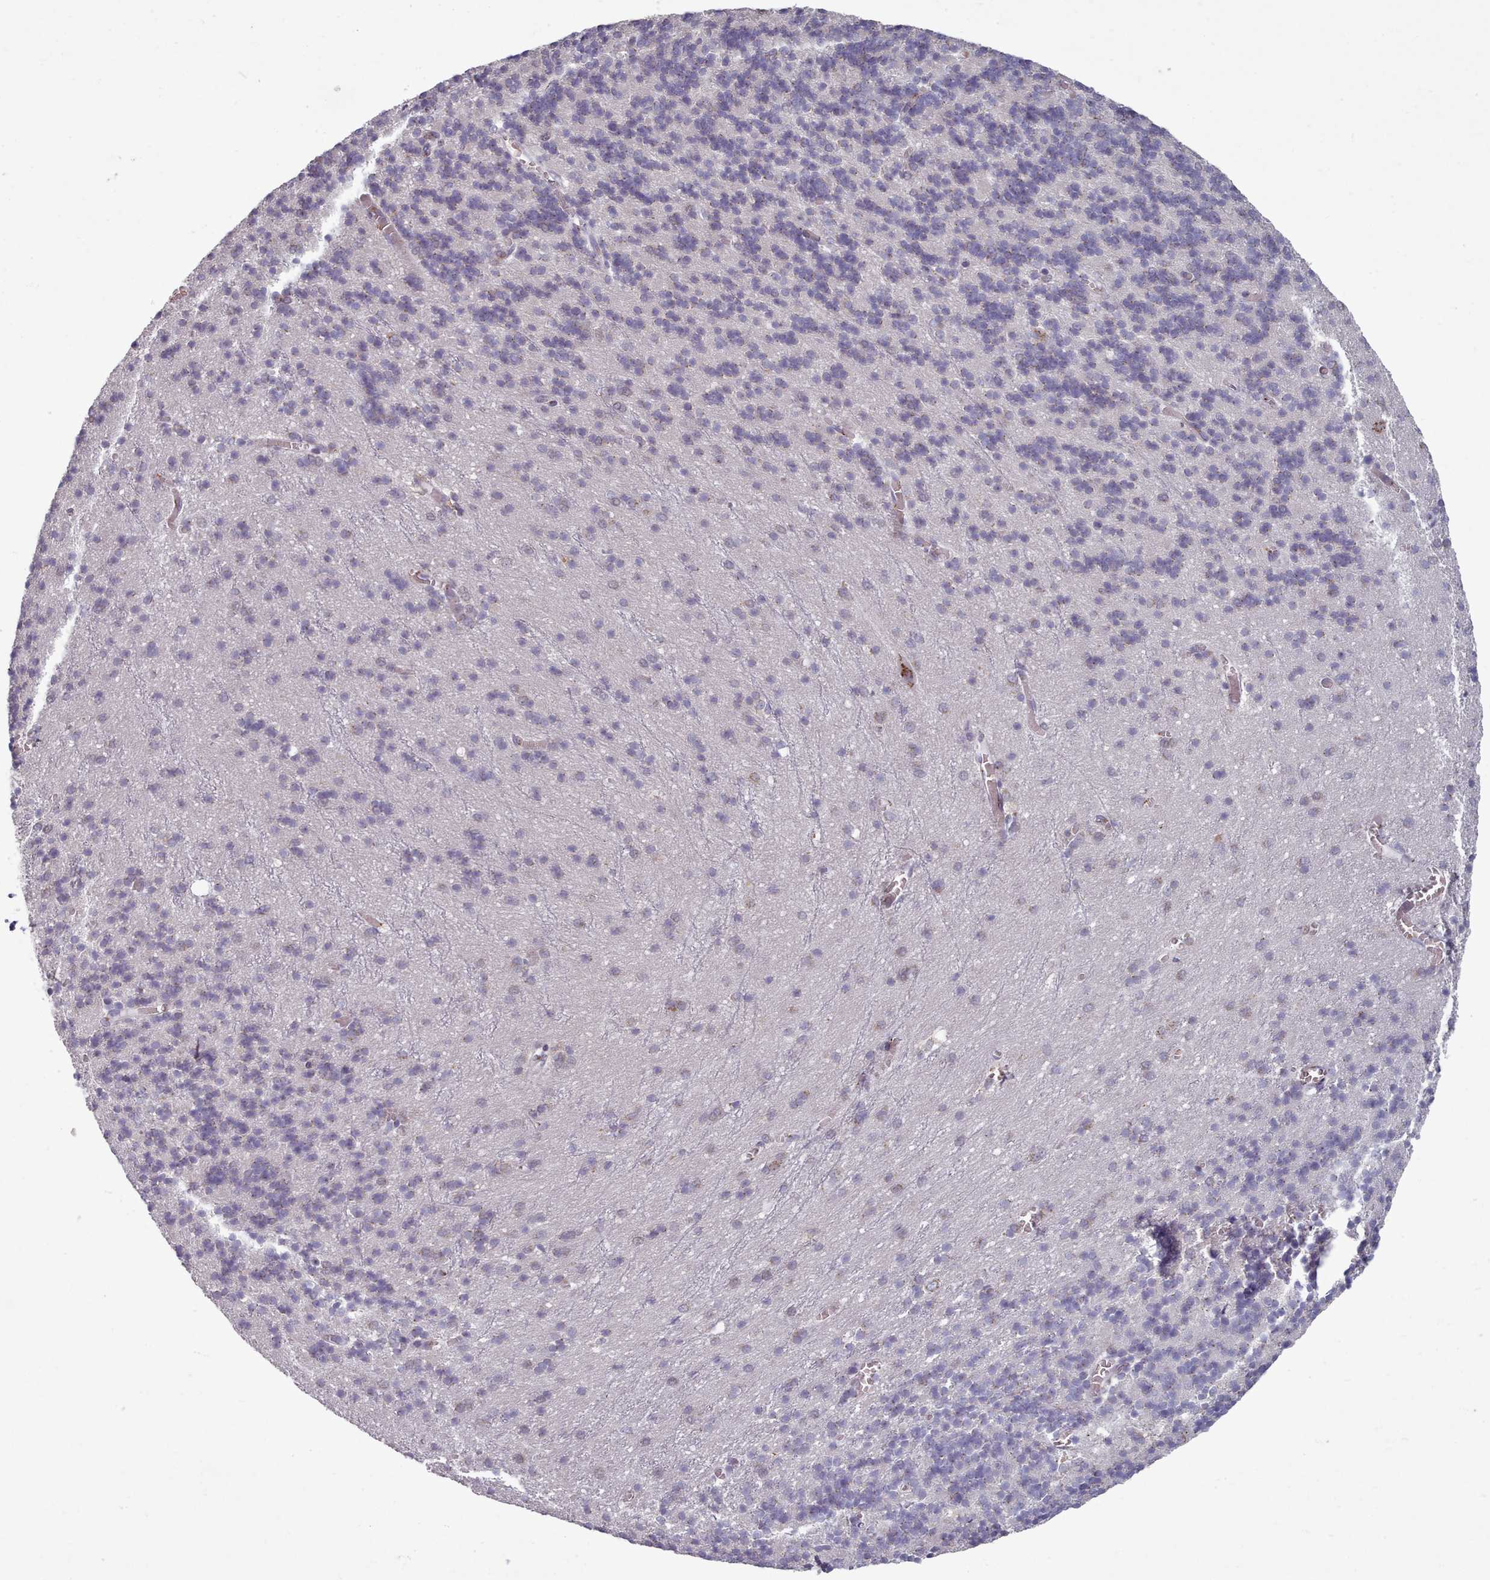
{"staining": {"intensity": "negative", "quantity": "none", "location": "none"}, "tissue": "cerebellum", "cell_type": "Cells in granular layer", "image_type": "normal", "snomed": [{"axis": "morphology", "description": "Normal tissue, NOS"}, {"axis": "topography", "description": "Cerebellum"}], "caption": "This micrograph is of benign cerebellum stained with IHC to label a protein in brown with the nuclei are counter-stained blue. There is no staining in cells in granular layer.", "gene": "MAN1B1", "patient": {"sex": "male", "age": 37}}